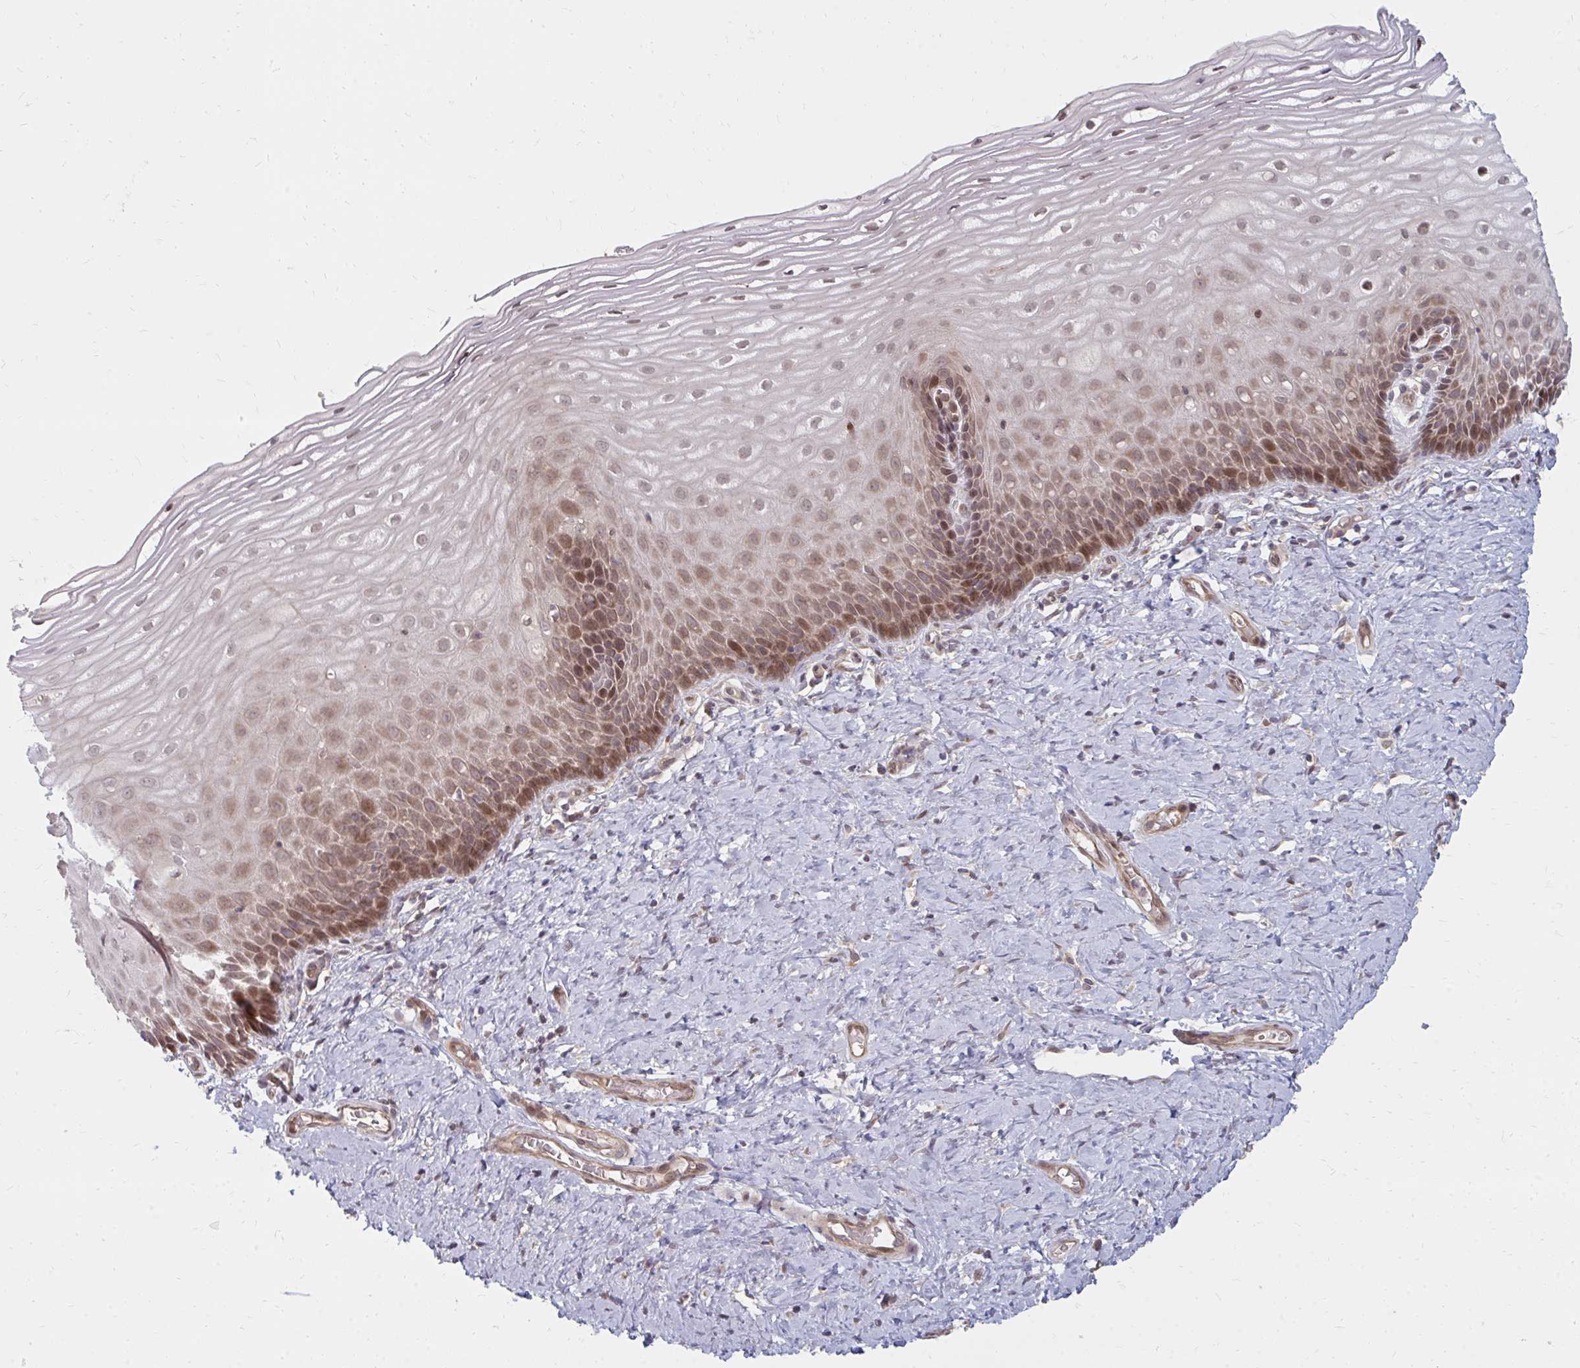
{"staining": {"intensity": "negative", "quantity": "none", "location": "none"}, "tissue": "cervix", "cell_type": "Glandular cells", "image_type": "normal", "snomed": [{"axis": "morphology", "description": "Normal tissue, NOS"}, {"axis": "topography", "description": "Cervix"}], "caption": "A micrograph of cervix stained for a protein shows no brown staining in glandular cells. (IHC, brightfield microscopy, high magnification).", "gene": "ZNF285", "patient": {"sex": "female", "age": 37}}